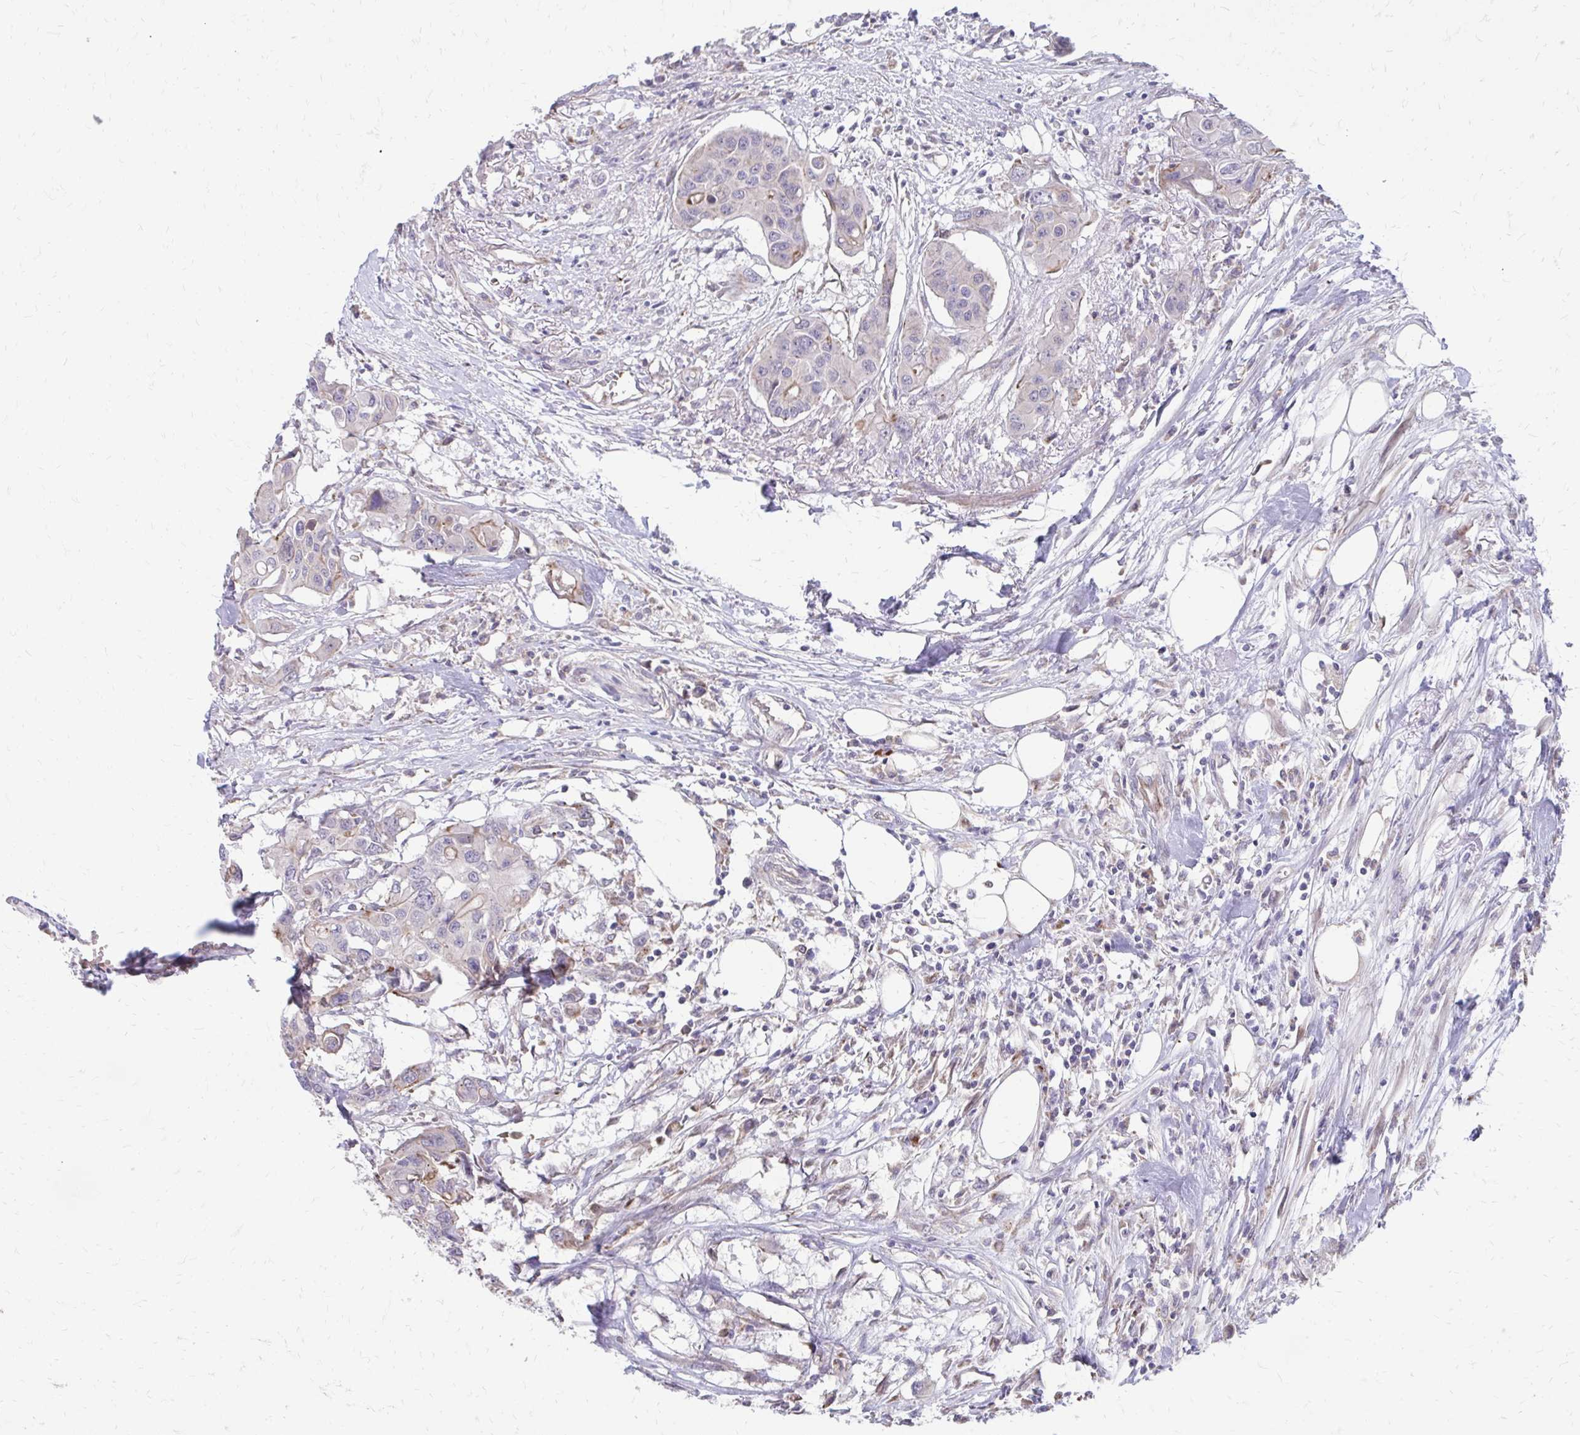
{"staining": {"intensity": "weak", "quantity": "<25%", "location": "cytoplasmic/membranous"}, "tissue": "colorectal cancer", "cell_type": "Tumor cells", "image_type": "cancer", "snomed": [{"axis": "morphology", "description": "Adenocarcinoma, NOS"}, {"axis": "topography", "description": "Colon"}], "caption": "The photomicrograph shows no significant staining in tumor cells of adenocarcinoma (colorectal). (Immunohistochemistry (ihc), brightfield microscopy, high magnification).", "gene": "ITPR2", "patient": {"sex": "male", "age": 77}}